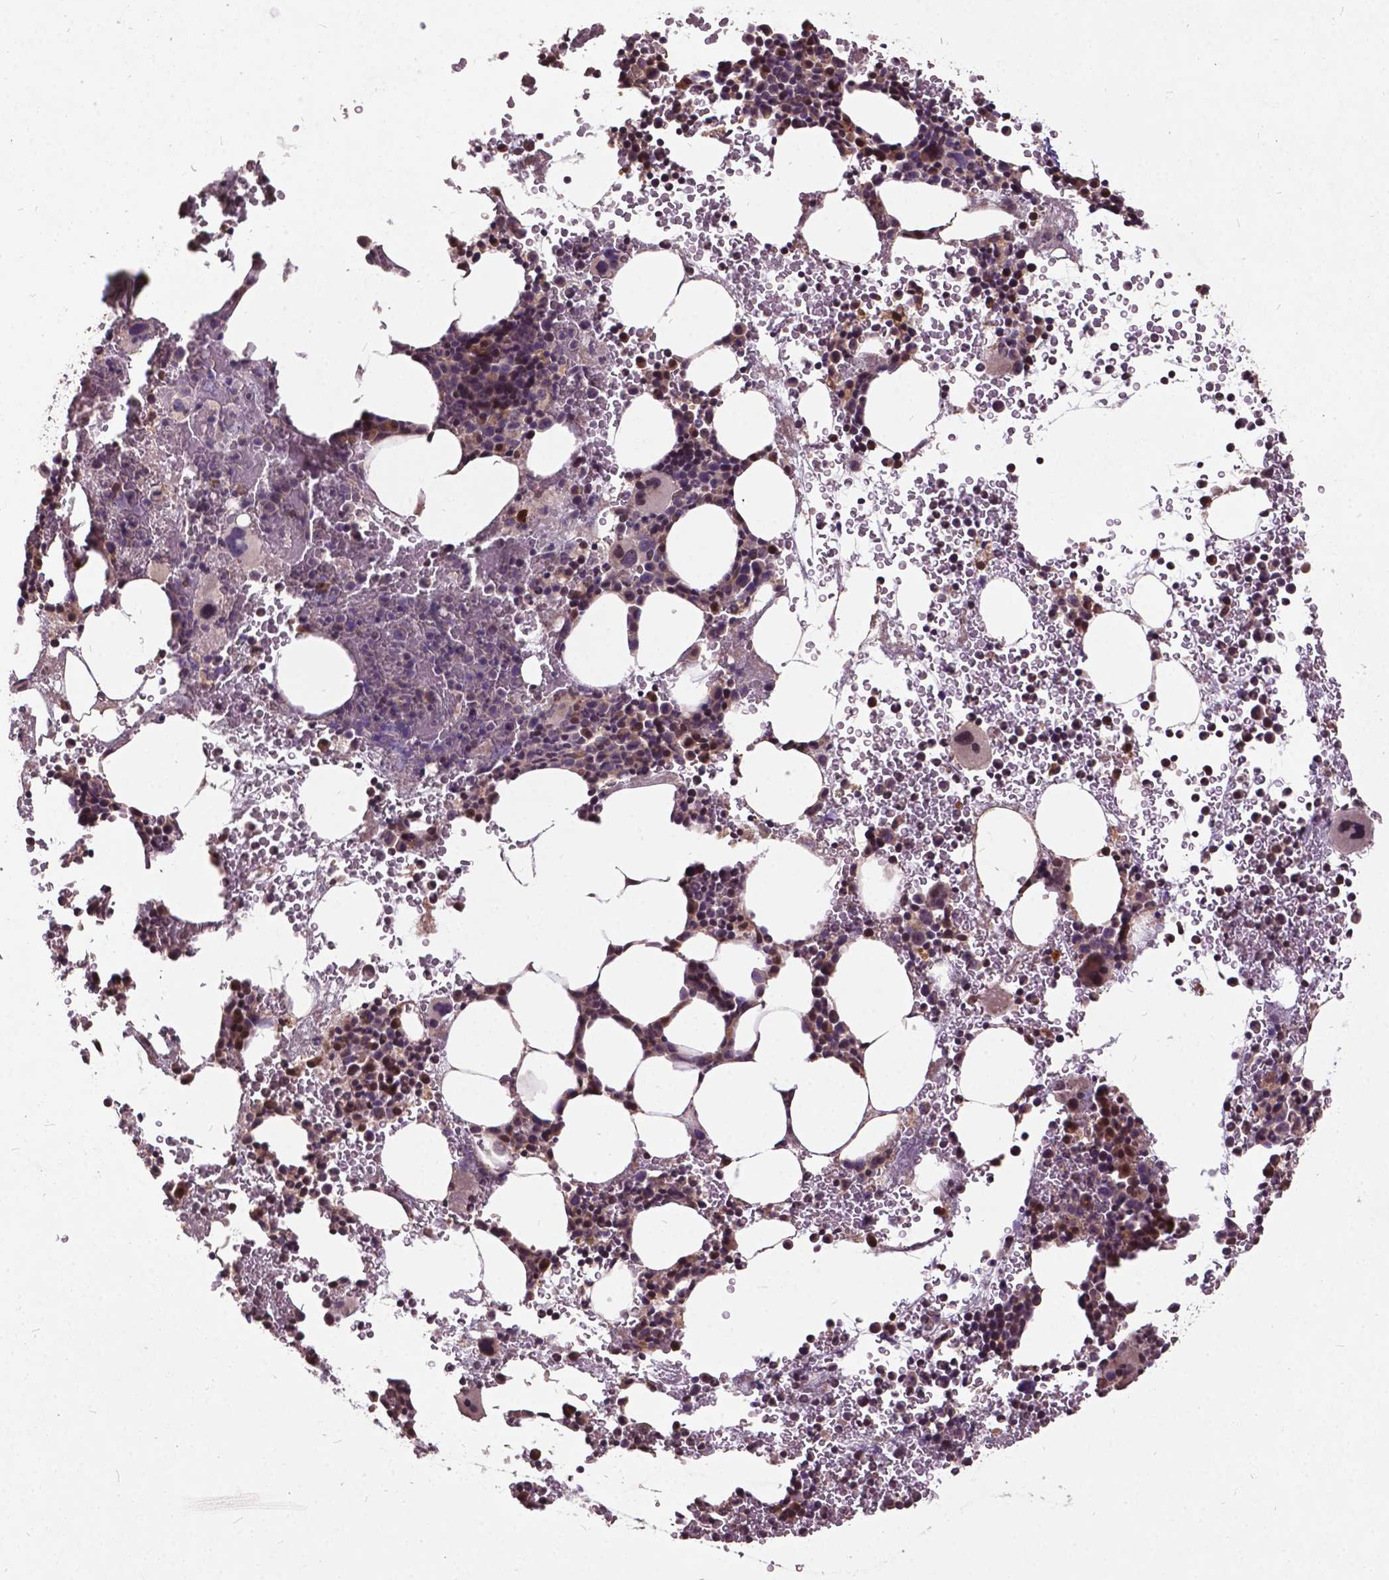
{"staining": {"intensity": "moderate", "quantity": "25%-75%", "location": "nuclear"}, "tissue": "bone marrow", "cell_type": "Hematopoietic cells", "image_type": "normal", "snomed": [{"axis": "morphology", "description": "Normal tissue, NOS"}, {"axis": "topography", "description": "Bone marrow"}], "caption": "Protein staining of benign bone marrow reveals moderate nuclear positivity in about 25%-75% of hematopoietic cells.", "gene": "AP1S3", "patient": {"sex": "female", "age": 56}}